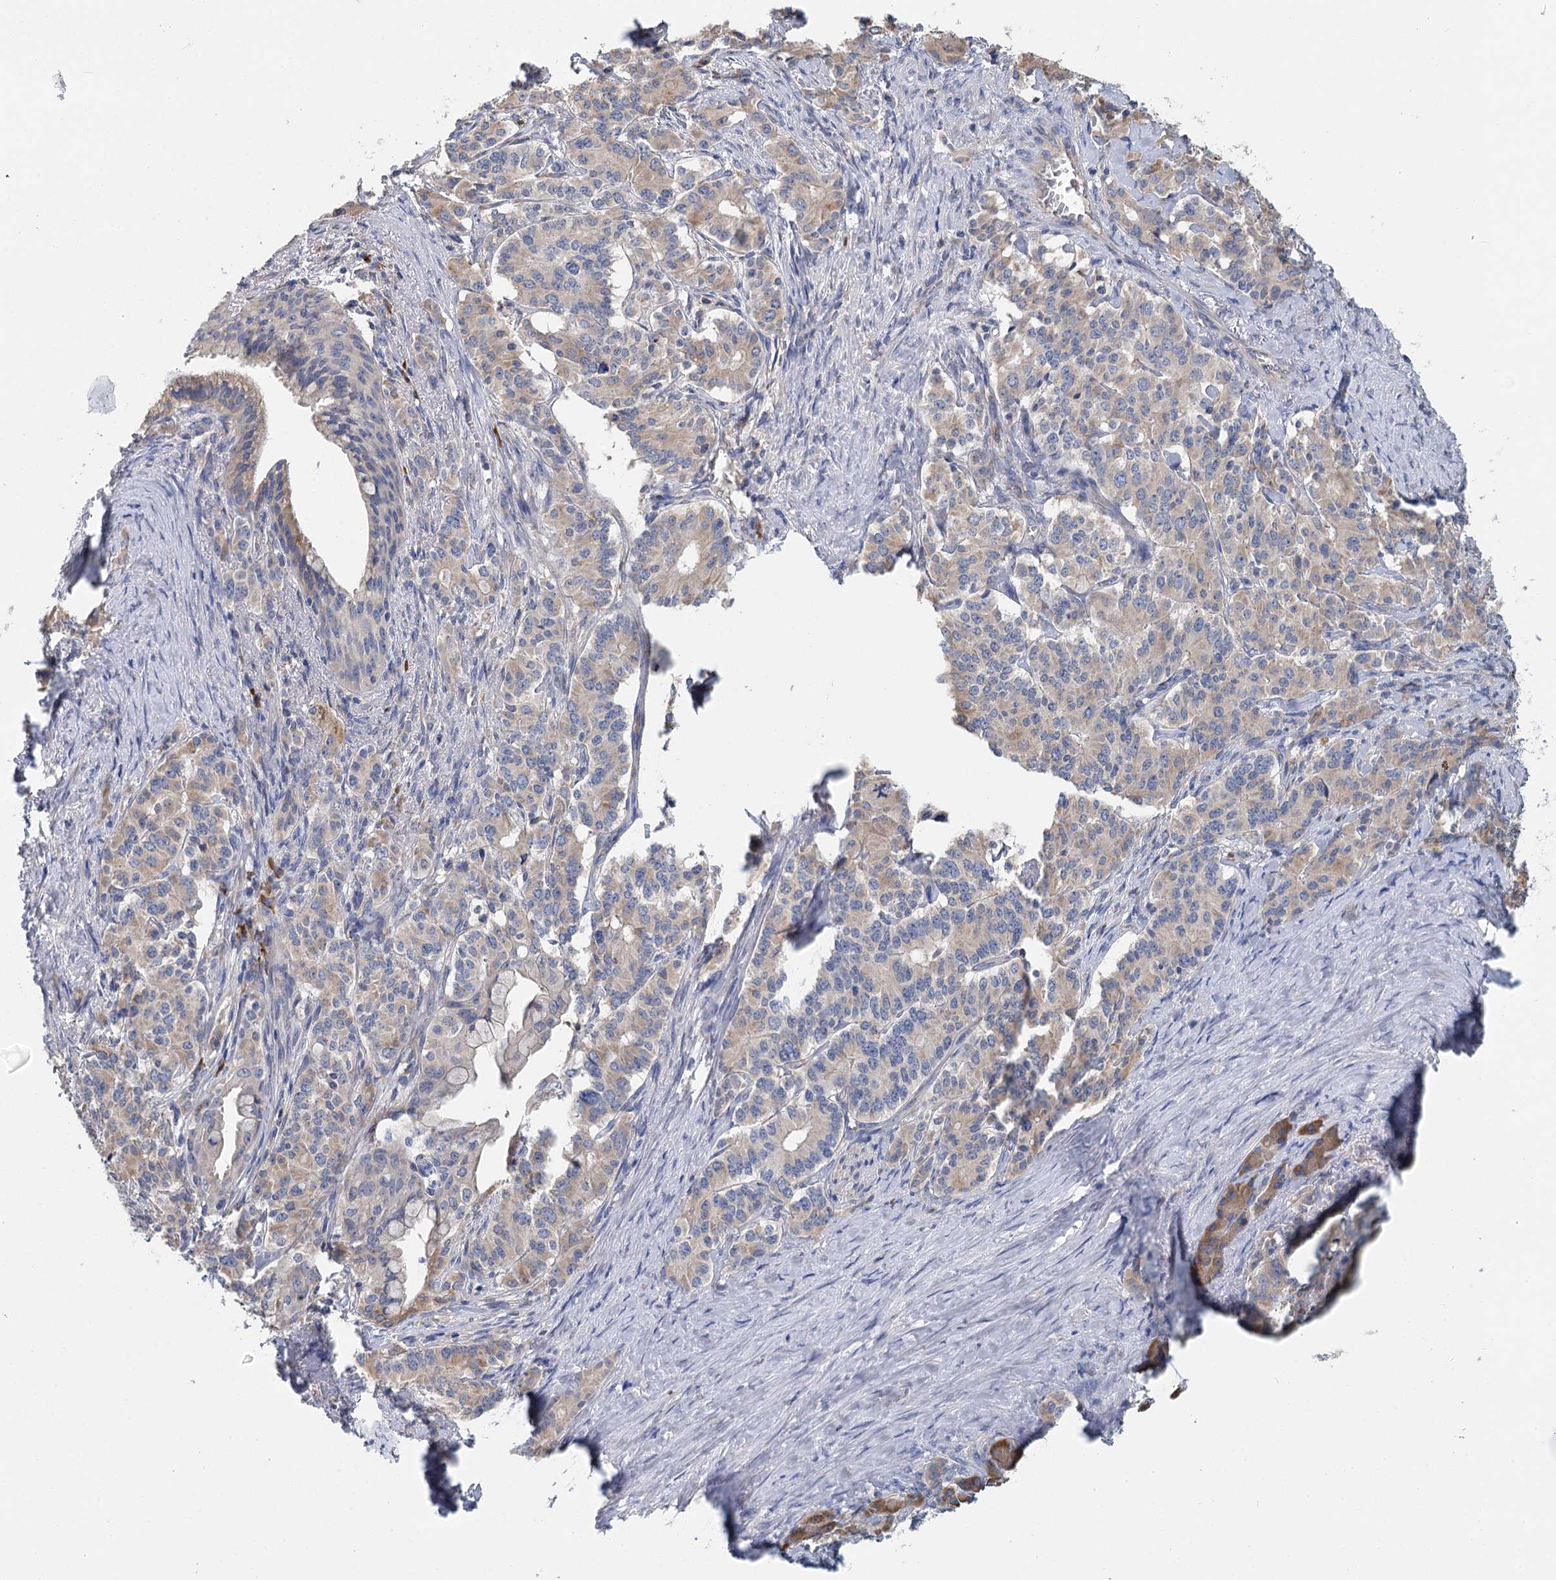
{"staining": {"intensity": "weak", "quantity": "<25%", "location": "cytoplasmic/membranous"}, "tissue": "pancreatic cancer", "cell_type": "Tumor cells", "image_type": "cancer", "snomed": [{"axis": "morphology", "description": "Adenocarcinoma, NOS"}, {"axis": "topography", "description": "Pancreas"}], "caption": "Tumor cells are negative for brown protein staining in pancreatic cancer.", "gene": "ANKRD16", "patient": {"sex": "female", "age": 74}}